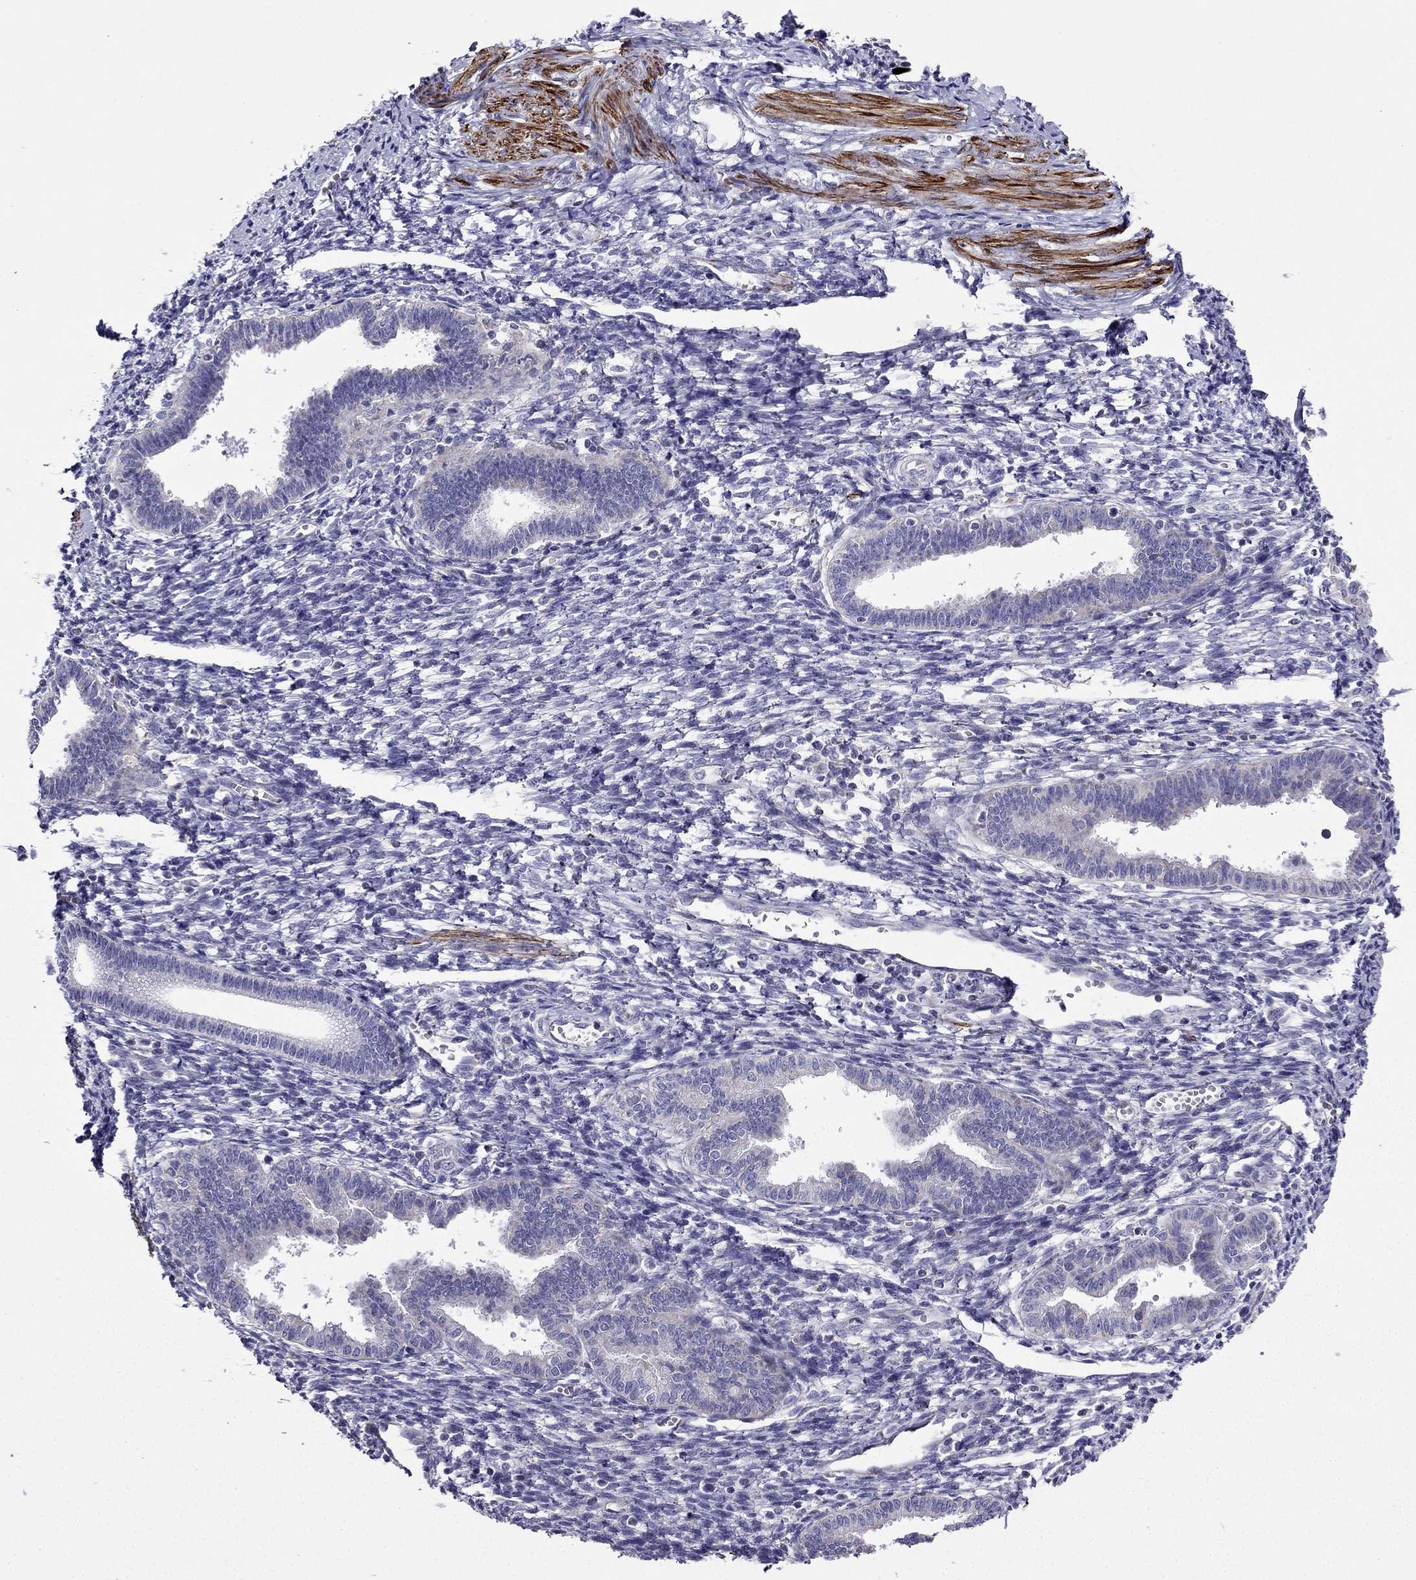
{"staining": {"intensity": "negative", "quantity": "none", "location": "none"}, "tissue": "endometrium", "cell_type": "Cells in endometrial stroma", "image_type": "normal", "snomed": [{"axis": "morphology", "description": "Normal tissue, NOS"}, {"axis": "topography", "description": "Cervix"}, {"axis": "topography", "description": "Endometrium"}], "caption": "The micrograph reveals no staining of cells in endometrial stroma in normal endometrium. The staining is performed using DAB brown chromogen with nuclei counter-stained in using hematoxylin.", "gene": "DSC1", "patient": {"sex": "female", "age": 37}}